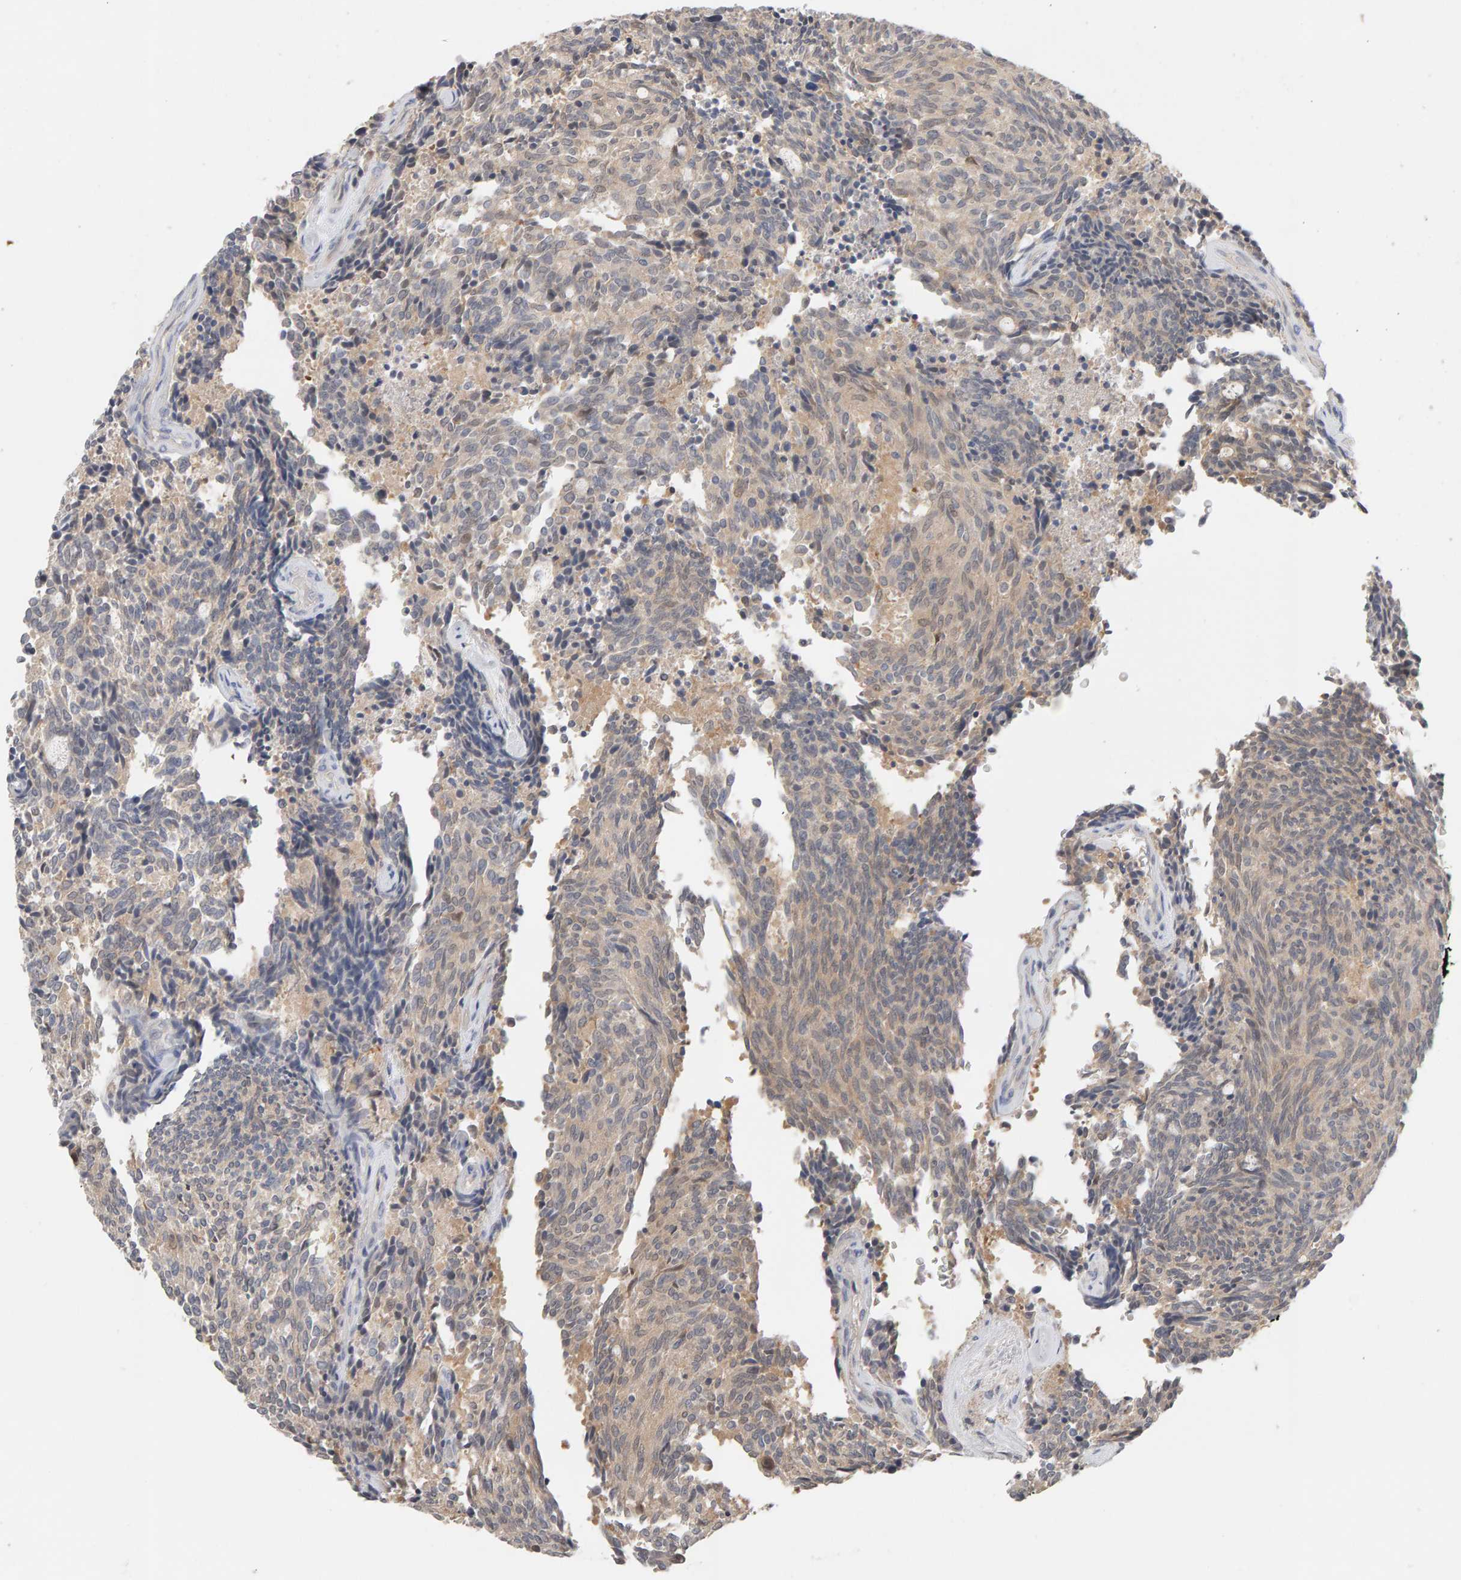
{"staining": {"intensity": "weak", "quantity": ">75%", "location": "cytoplasmic/membranous"}, "tissue": "carcinoid", "cell_type": "Tumor cells", "image_type": "cancer", "snomed": [{"axis": "morphology", "description": "Carcinoid, malignant, NOS"}, {"axis": "topography", "description": "Pancreas"}], "caption": "The immunohistochemical stain shows weak cytoplasmic/membranous expression in tumor cells of carcinoid tissue.", "gene": "GFUS", "patient": {"sex": "female", "age": 54}}